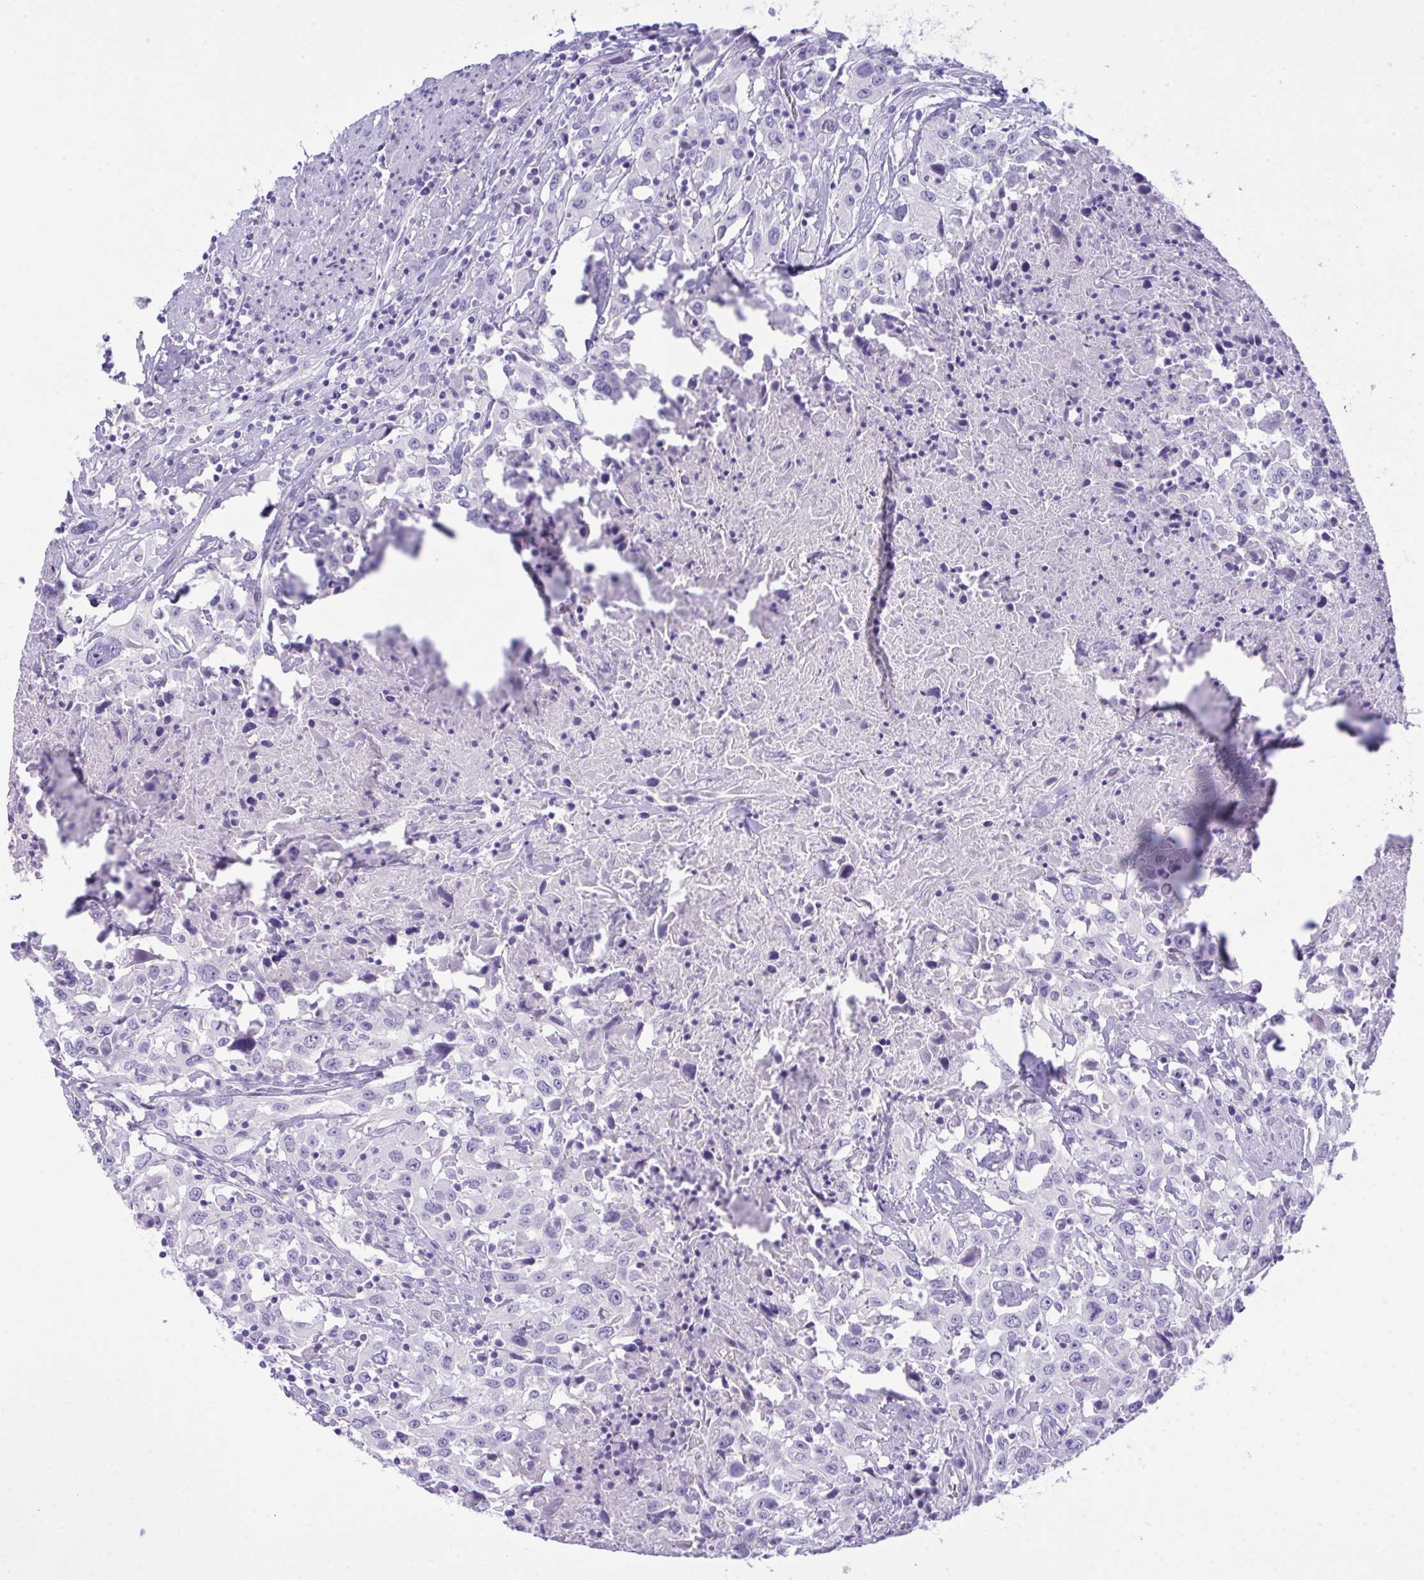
{"staining": {"intensity": "negative", "quantity": "none", "location": "none"}, "tissue": "urothelial cancer", "cell_type": "Tumor cells", "image_type": "cancer", "snomed": [{"axis": "morphology", "description": "Urothelial carcinoma, High grade"}, {"axis": "topography", "description": "Urinary bladder"}], "caption": "IHC of high-grade urothelial carcinoma shows no positivity in tumor cells.", "gene": "GLB1L2", "patient": {"sex": "male", "age": 61}}